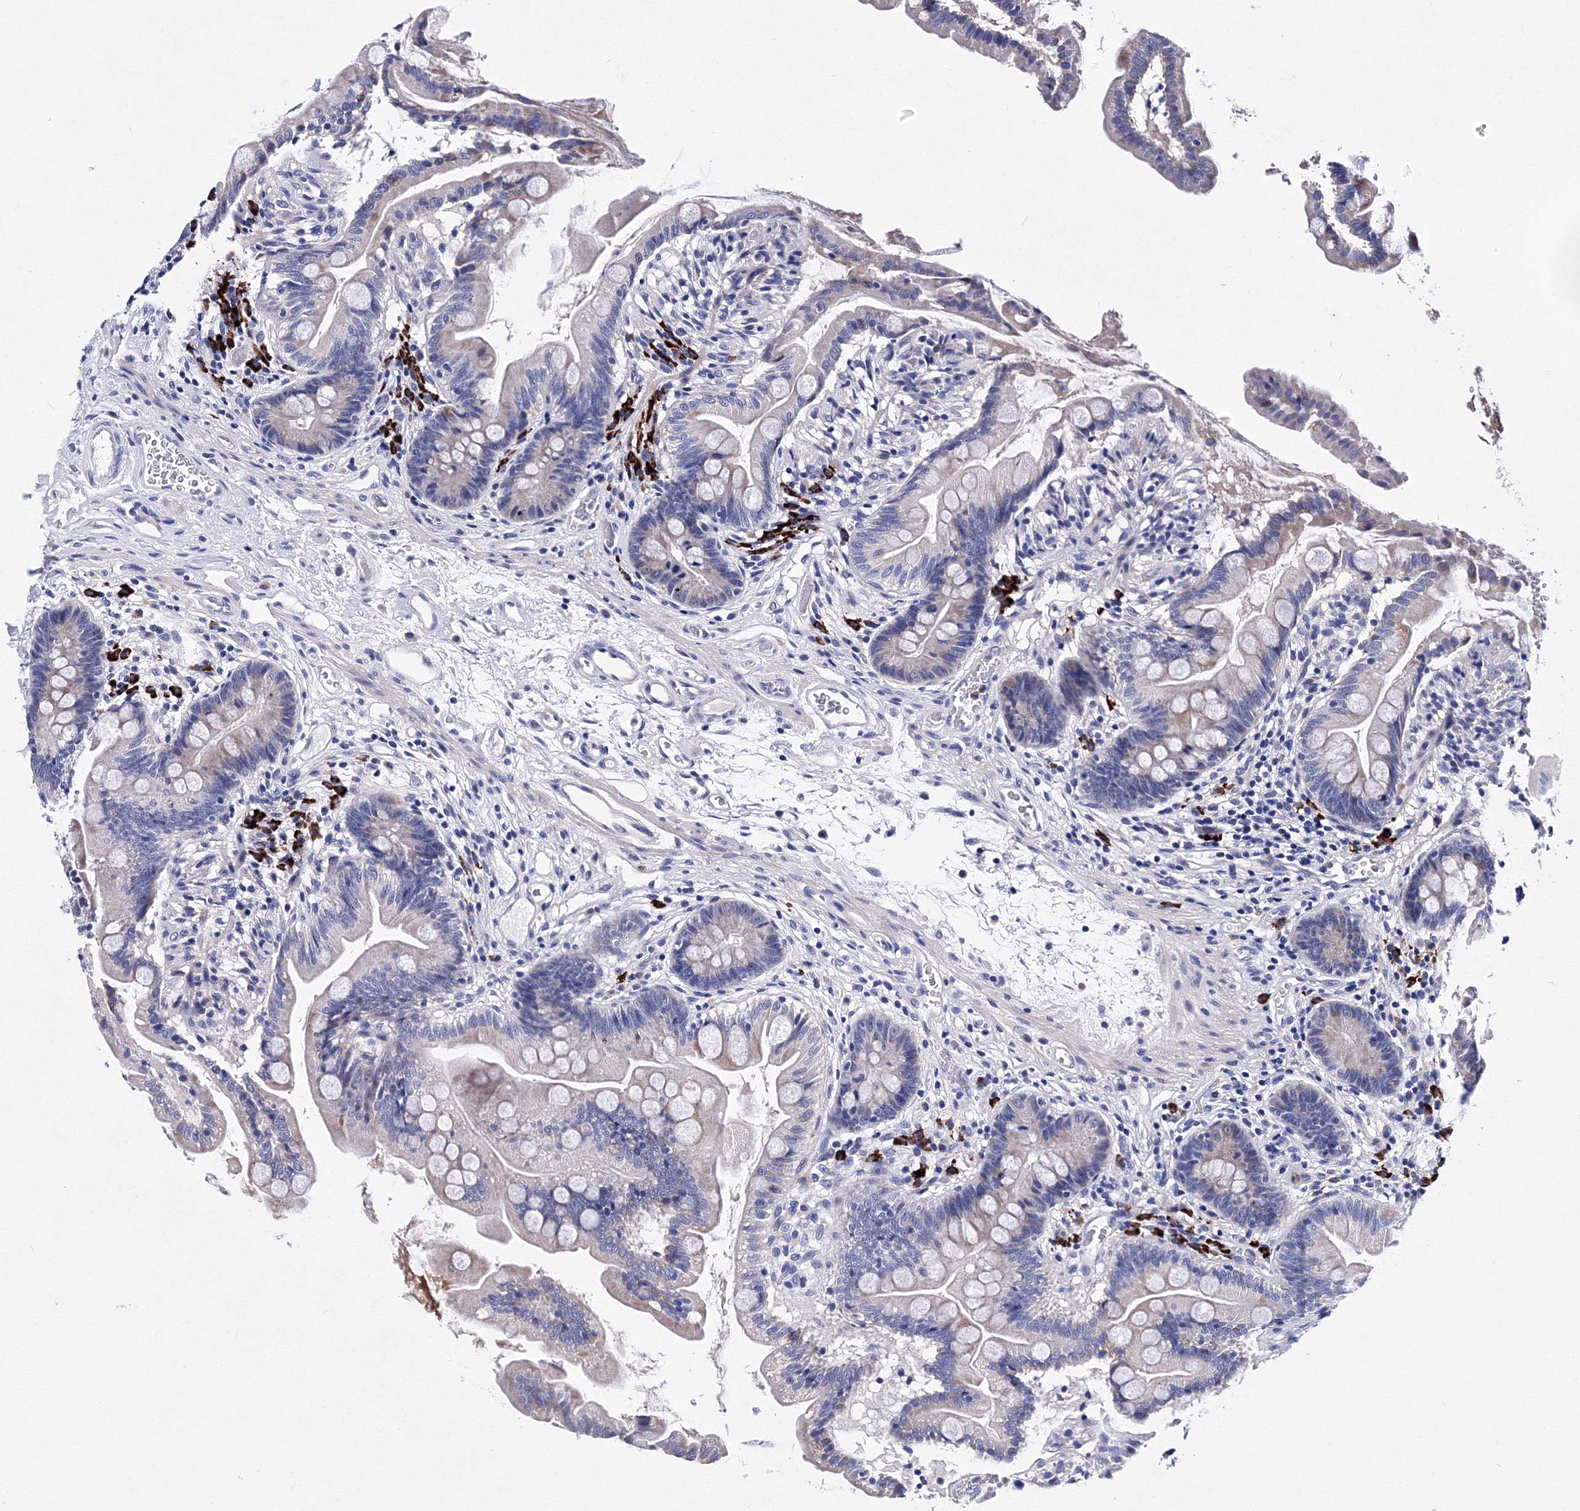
{"staining": {"intensity": "moderate", "quantity": "<25%", "location": "cytoplasmic/membranous"}, "tissue": "small intestine", "cell_type": "Glandular cells", "image_type": "normal", "snomed": [{"axis": "morphology", "description": "Normal tissue, NOS"}, {"axis": "topography", "description": "Small intestine"}], "caption": "Protein staining of normal small intestine demonstrates moderate cytoplasmic/membranous expression in about <25% of glandular cells. (DAB = brown stain, brightfield microscopy at high magnification).", "gene": "TRPM2", "patient": {"sex": "female", "age": 56}}